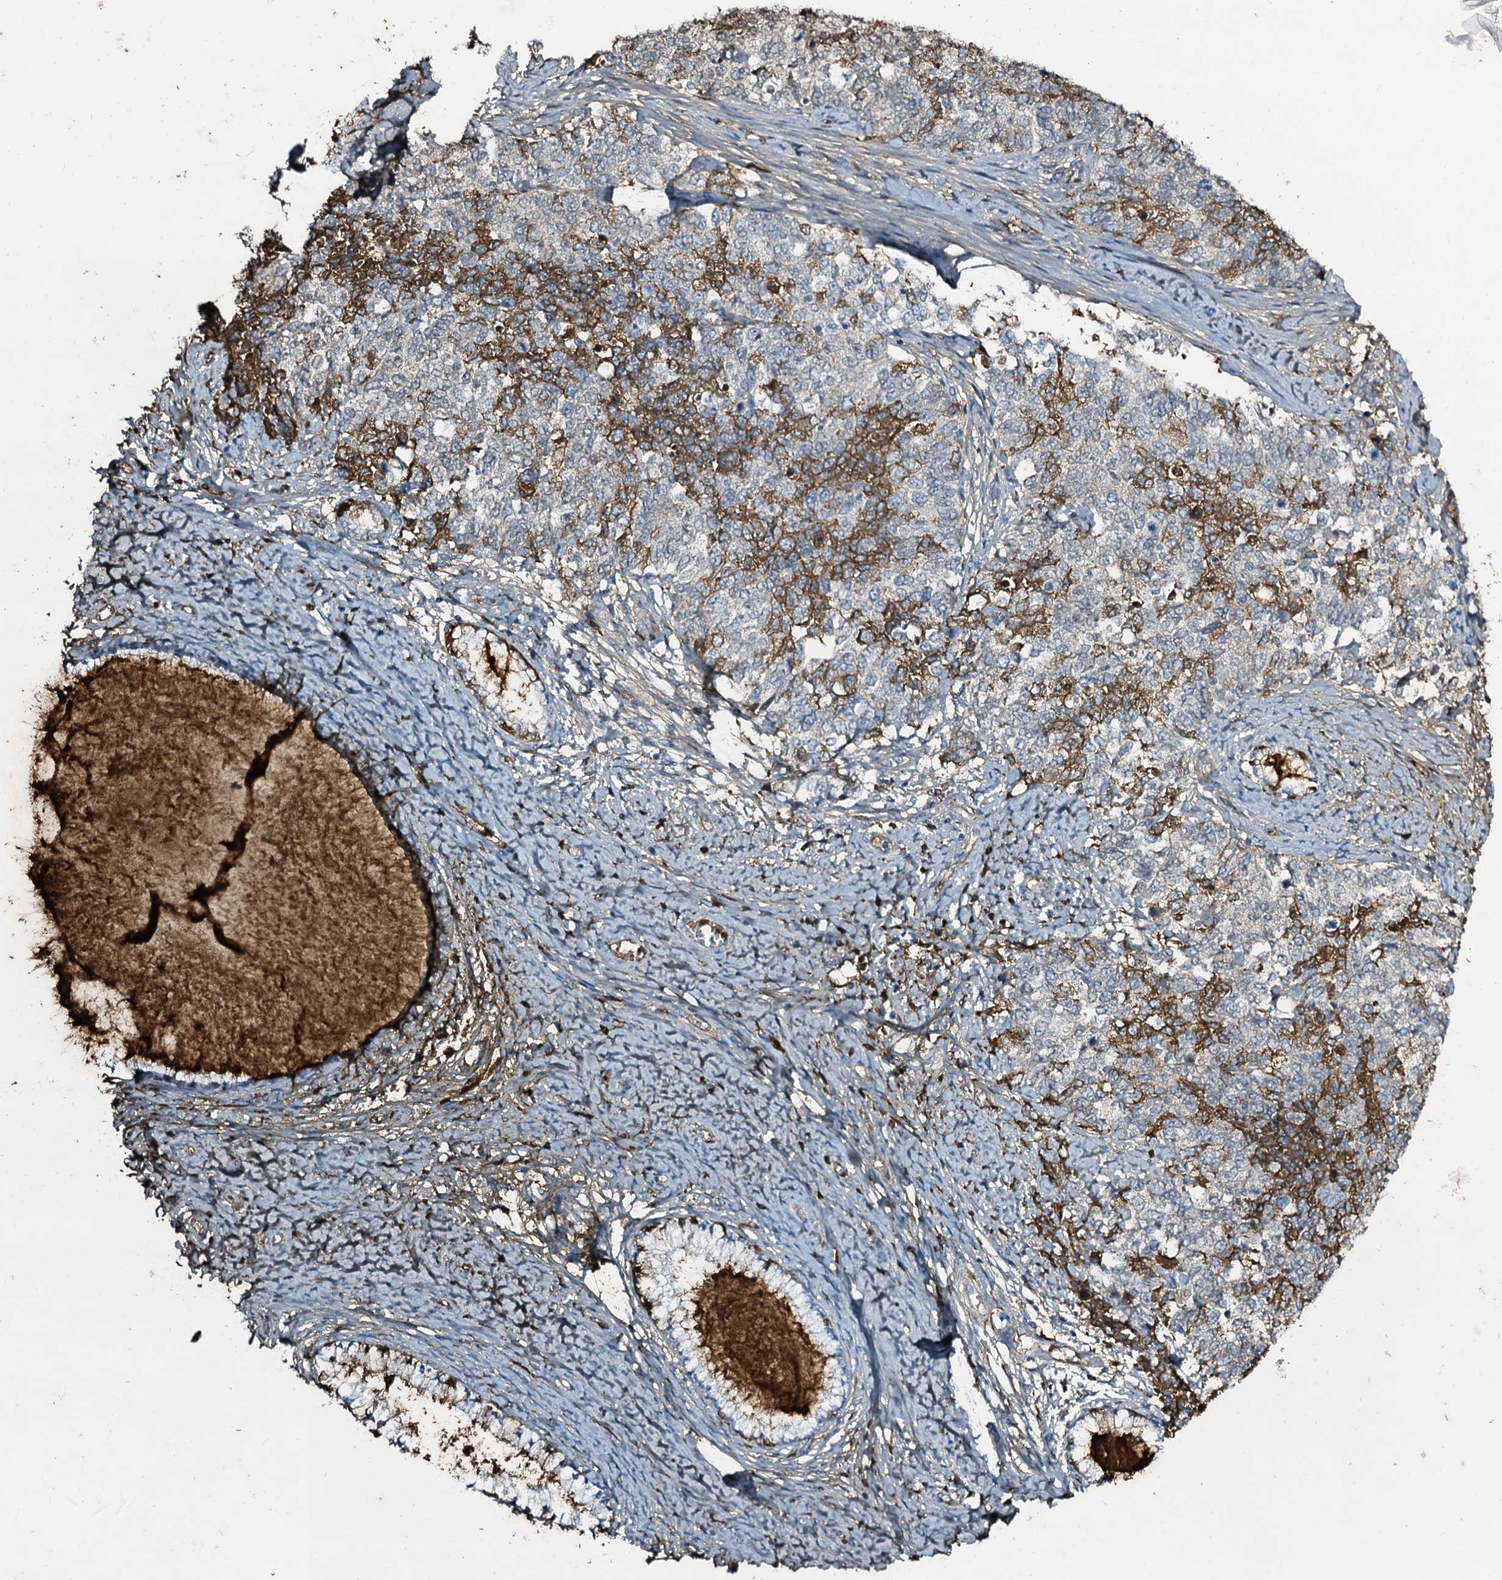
{"staining": {"intensity": "moderate", "quantity": "25%-75%", "location": "cytoplasmic/membranous"}, "tissue": "cervical cancer", "cell_type": "Tumor cells", "image_type": "cancer", "snomed": [{"axis": "morphology", "description": "Squamous cell carcinoma, NOS"}, {"axis": "topography", "description": "Cervix"}], "caption": "High-magnification brightfield microscopy of cervical cancer stained with DAB (3,3'-diaminobenzidine) (brown) and counterstained with hematoxylin (blue). tumor cells exhibit moderate cytoplasmic/membranous staining is identified in about25%-75% of cells.", "gene": "EDN1", "patient": {"sex": "female", "age": 63}}